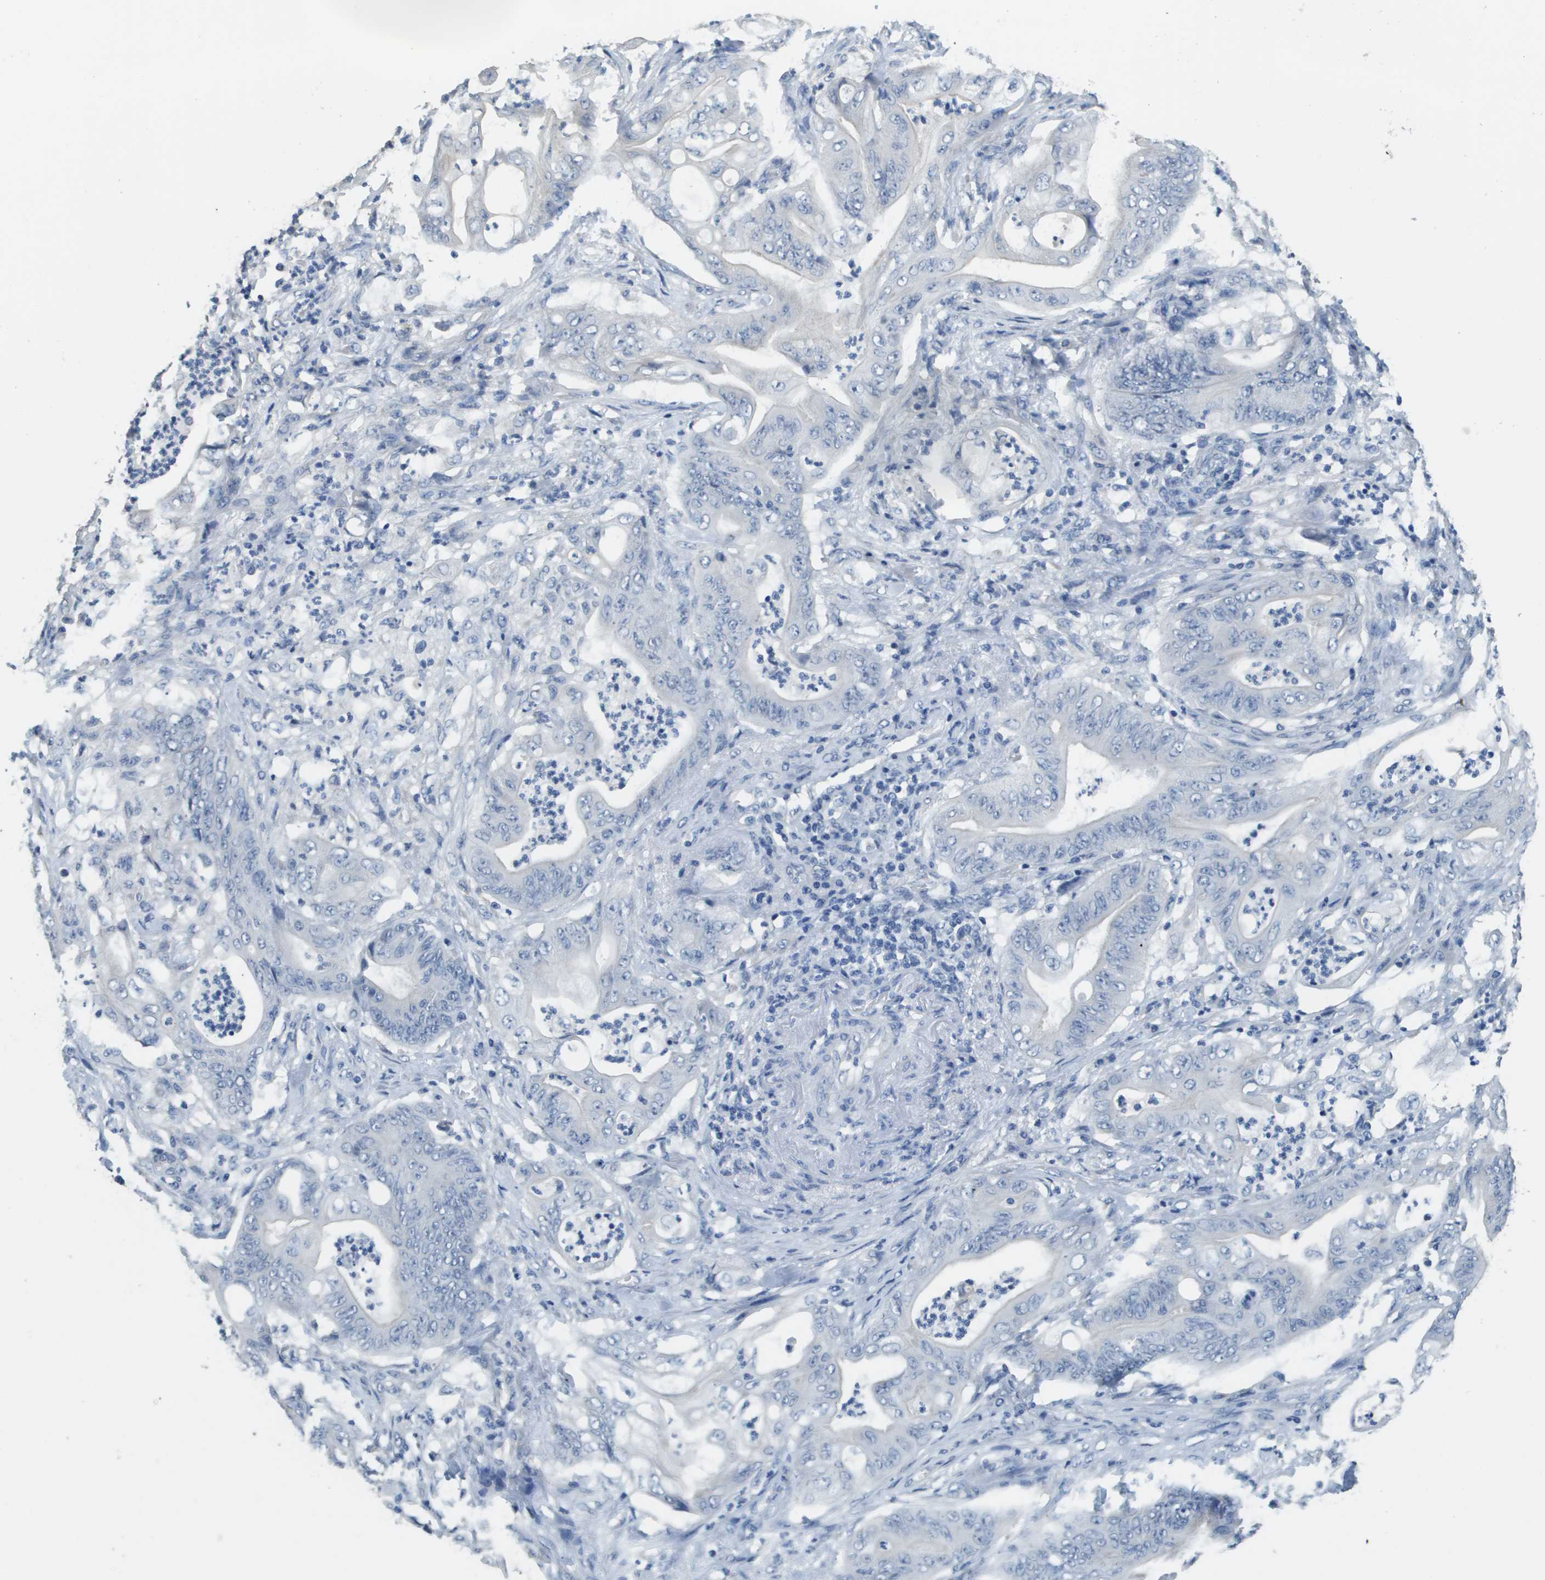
{"staining": {"intensity": "negative", "quantity": "none", "location": "none"}, "tissue": "stomach cancer", "cell_type": "Tumor cells", "image_type": "cancer", "snomed": [{"axis": "morphology", "description": "Adenocarcinoma, NOS"}, {"axis": "topography", "description": "Stomach"}], "caption": "Tumor cells are negative for brown protein staining in adenocarcinoma (stomach). (Immunohistochemistry (ihc), brightfield microscopy, high magnification).", "gene": "MT3", "patient": {"sex": "female", "age": 73}}